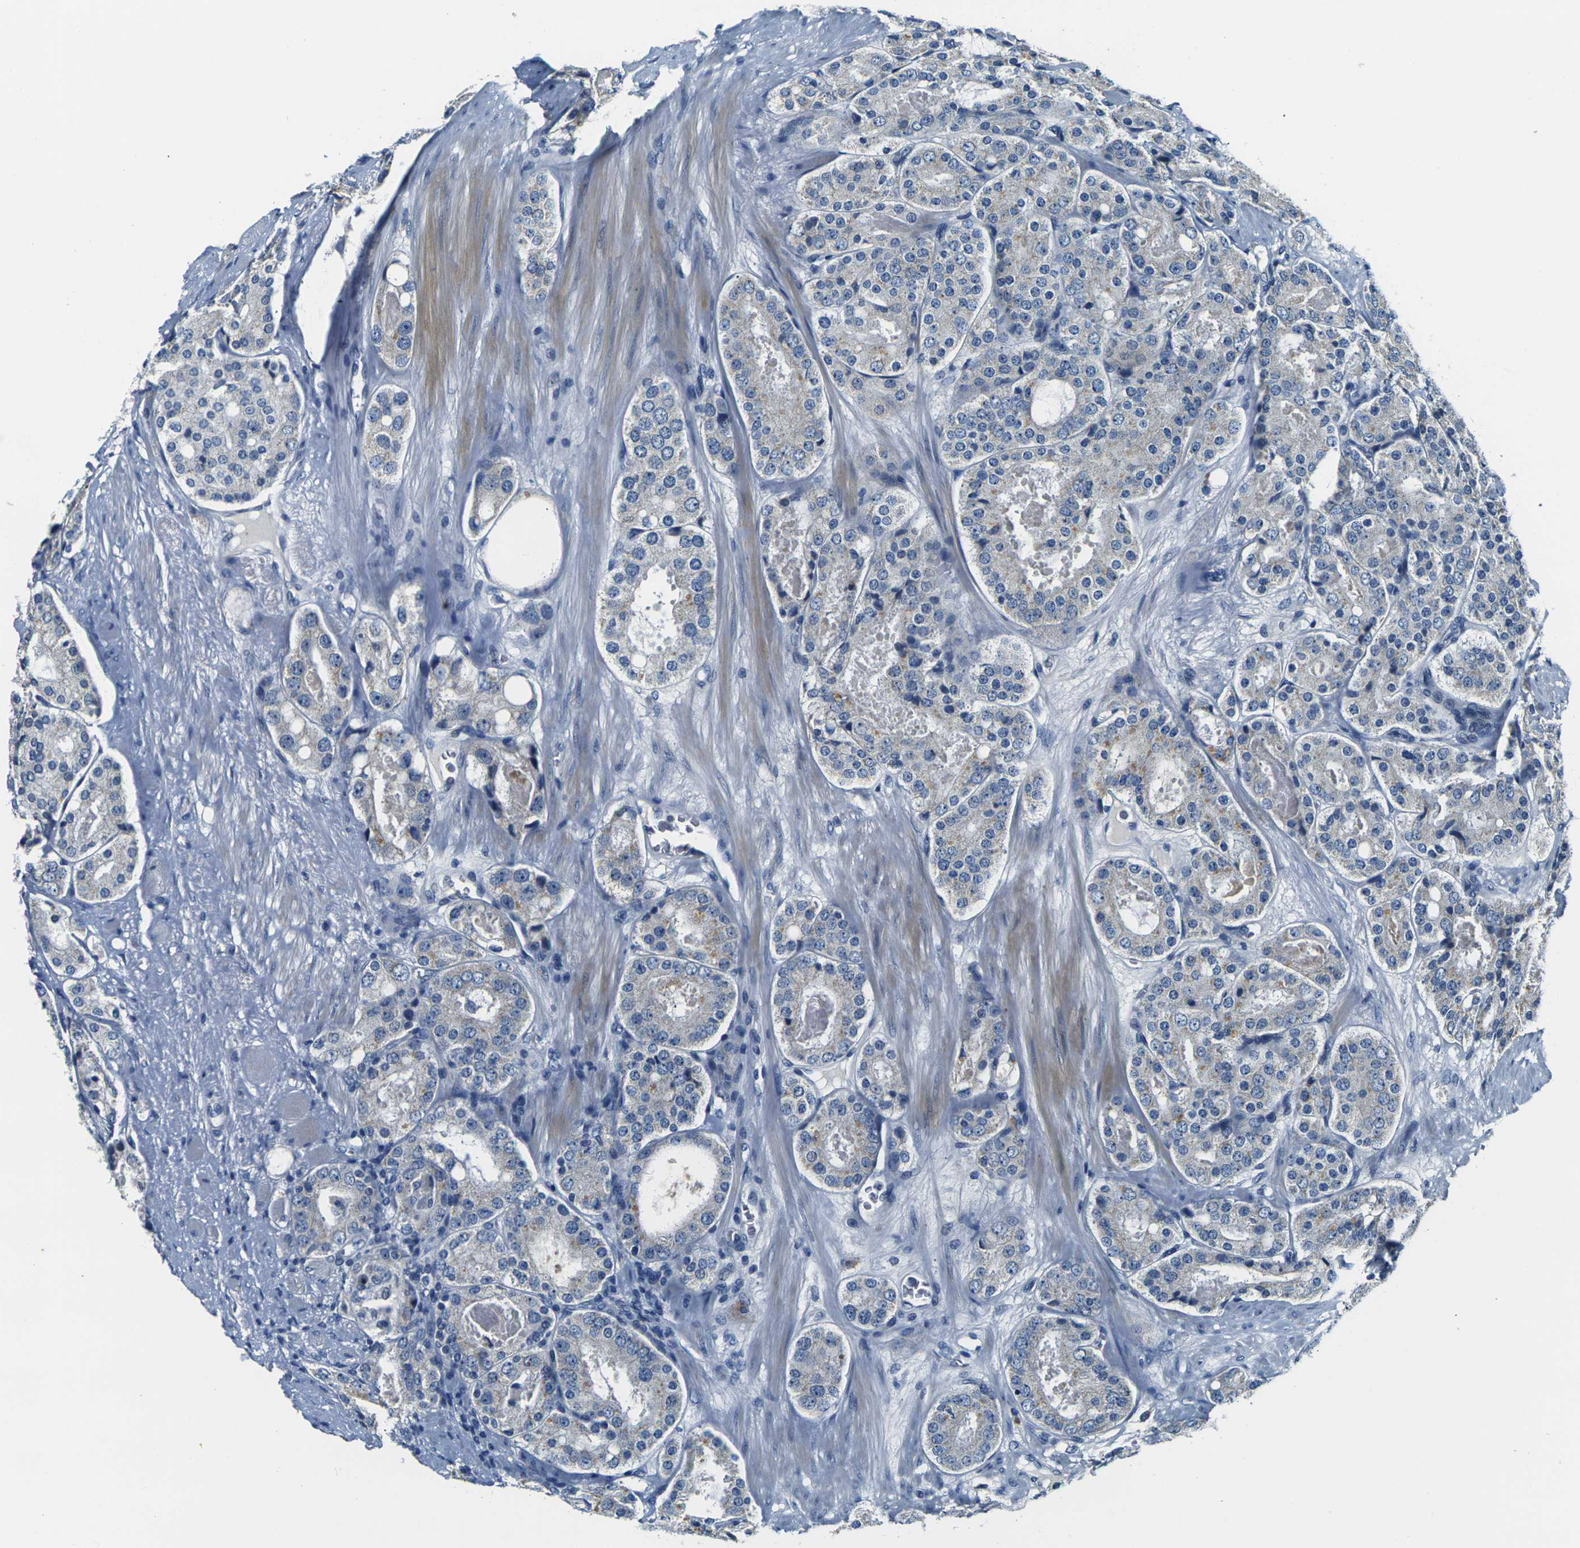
{"staining": {"intensity": "negative", "quantity": "none", "location": "none"}, "tissue": "prostate cancer", "cell_type": "Tumor cells", "image_type": "cancer", "snomed": [{"axis": "morphology", "description": "Adenocarcinoma, High grade"}, {"axis": "topography", "description": "Prostate"}], "caption": "Immunohistochemistry (IHC) of human prostate adenocarcinoma (high-grade) shows no expression in tumor cells.", "gene": "SHISAL2B", "patient": {"sex": "male", "age": 65}}